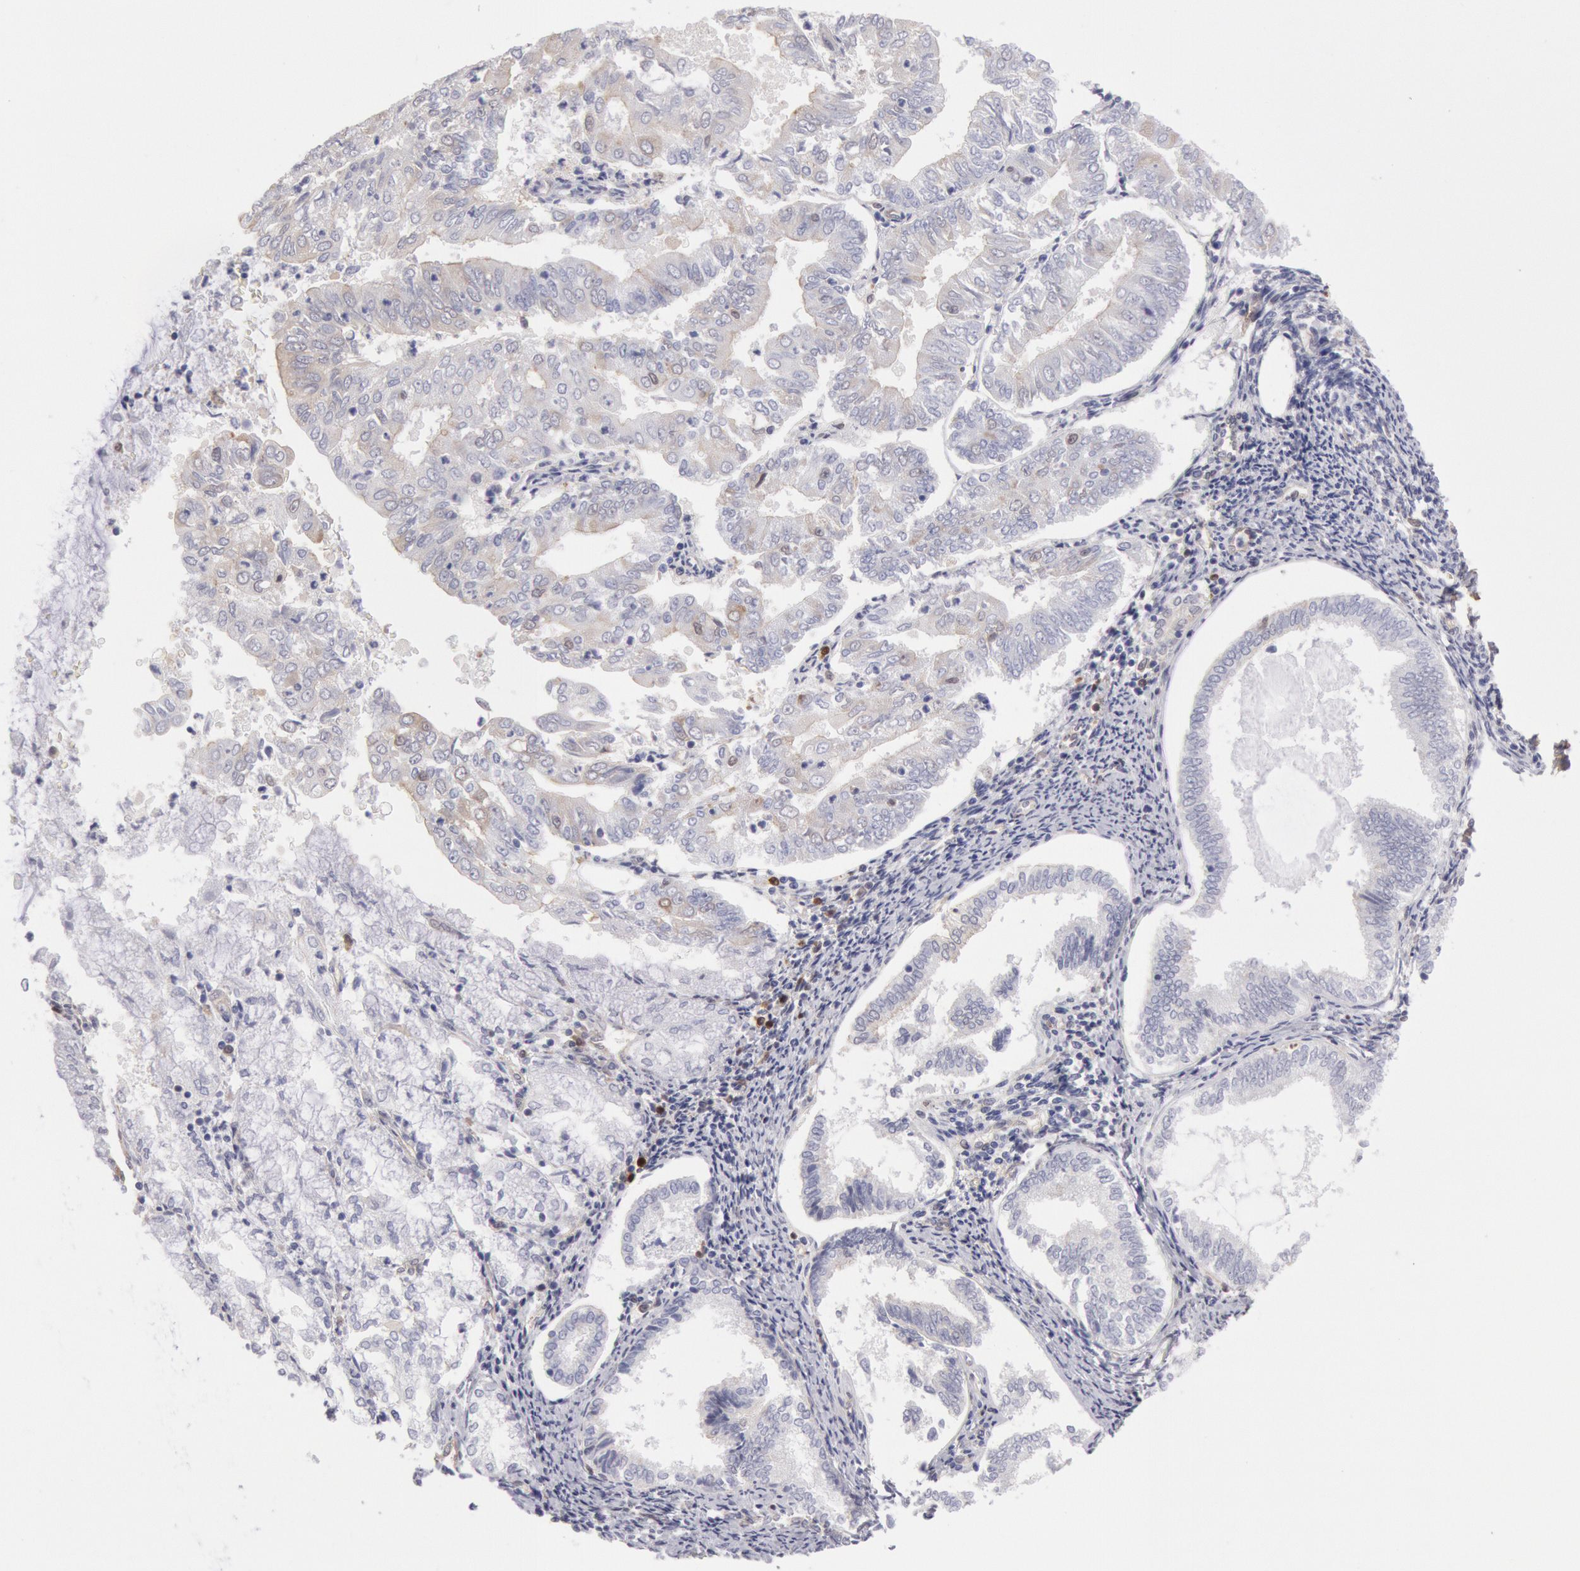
{"staining": {"intensity": "negative", "quantity": "none", "location": "none"}, "tissue": "endometrial cancer", "cell_type": "Tumor cells", "image_type": "cancer", "snomed": [{"axis": "morphology", "description": "Adenocarcinoma, NOS"}, {"axis": "topography", "description": "Endometrium"}], "caption": "DAB immunohistochemical staining of human endometrial cancer (adenocarcinoma) demonstrates no significant expression in tumor cells.", "gene": "CCDC50", "patient": {"sex": "female", "age": 79}}